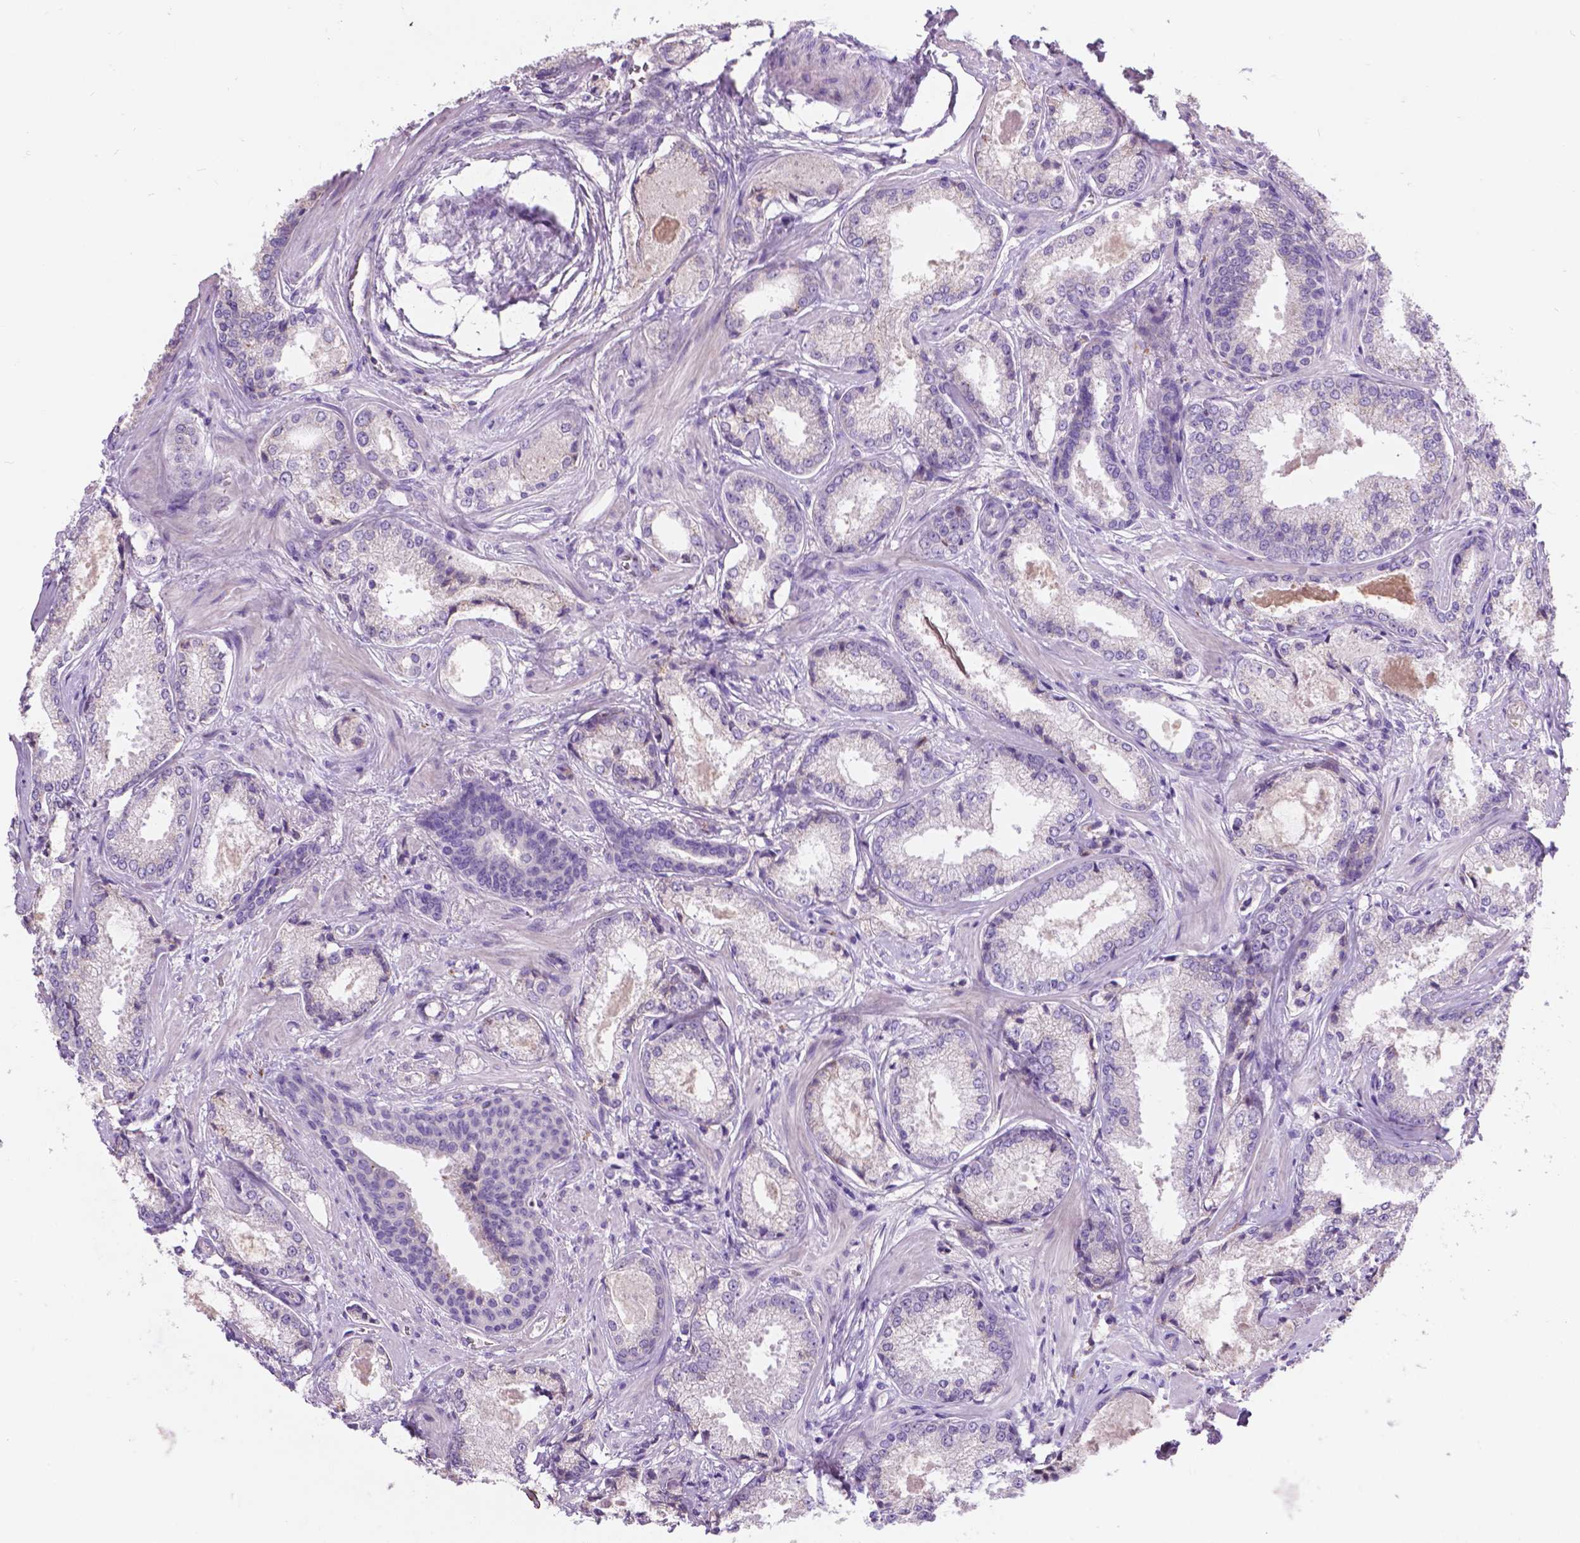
{"staining": {"intensity": "negative", "quantity": "none", "location": "none"}, "tissue": "prostate cancer", "cell_type": "Tumor cells", "image_type": "cancer", "snomed": [{"axis": "morphology", "description": "Adenocarcinoma, Low grade"}, {"axis": "topography", "description": "Prostate"}], "caption": "DAB (3,3'-diaminobenzidine) immunohistochemical staining of human prostate adenocarcinoma (low-grade) demonstrates no significant positivity in tumor cells.", "gene": "NOXO1", "patient": {"sex": "male", "age": 56}}